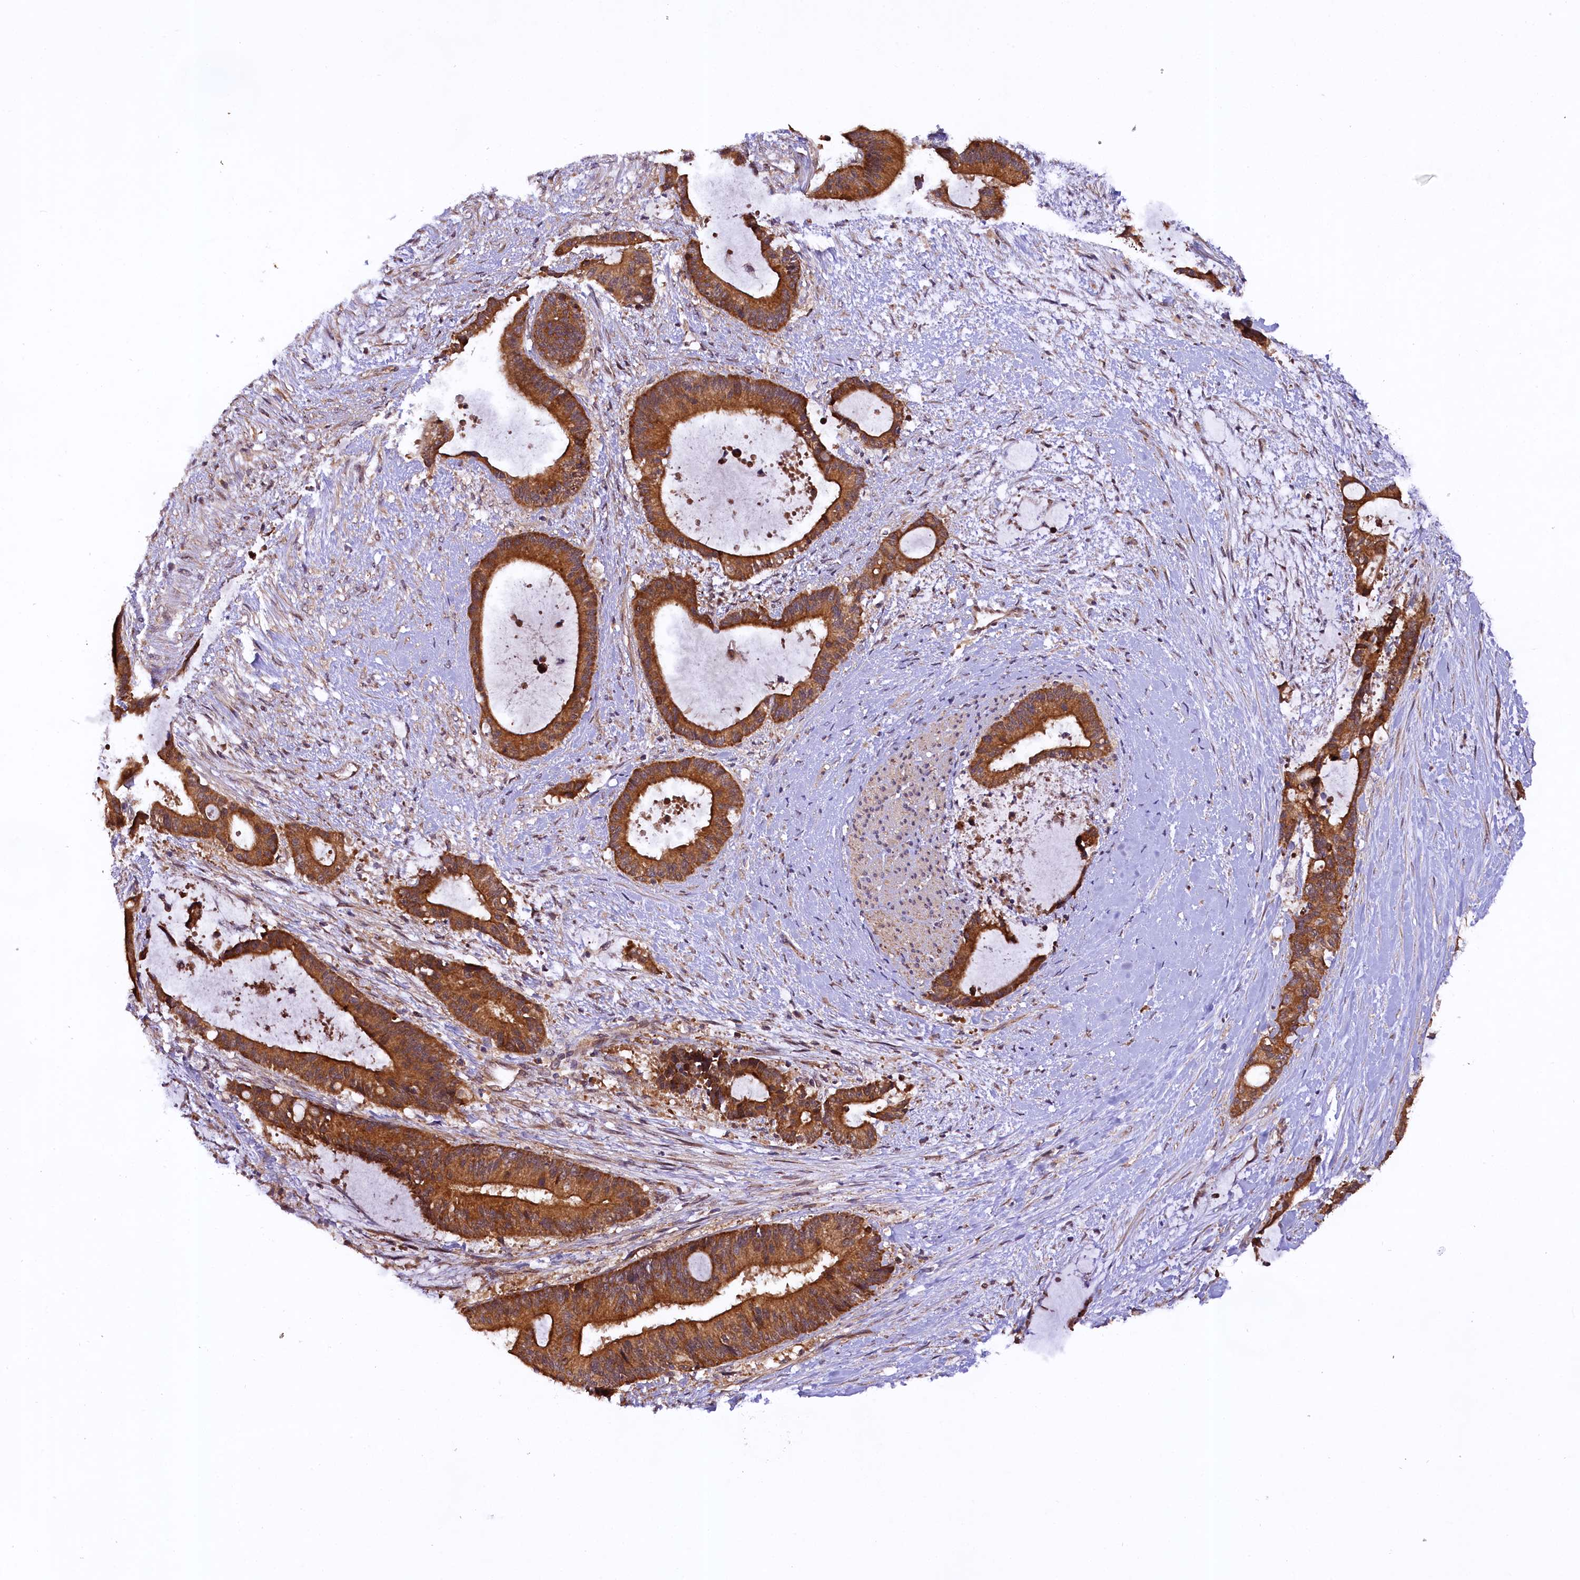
{"staining": {"intensity": "strong", "quantity": ">75%", "location": "cytoplasmic/membranous"}, "tissue": "liver cancer", "cell_type": "Tumor cells", "image_type": "cancer", "snomed": [{"axis": "morphology", "description": "Normal tissue, NOS"}, {"axis": "morphology", "description": "Cholangiocarcinoma"}, {"axis": "topography", "description": "Liver"}, {"axis": "topography", "description": "Peripheral nerve tissue"}], "caption": "Brown immunohistochemical staining in human cholangiocarcinoma (liver) demonstrates strong cytoplasmic/membranous positivity in approximately >75% of tumor cells.", "gene": "DOHH", "patient": {"sex": "female", "age": 73}}